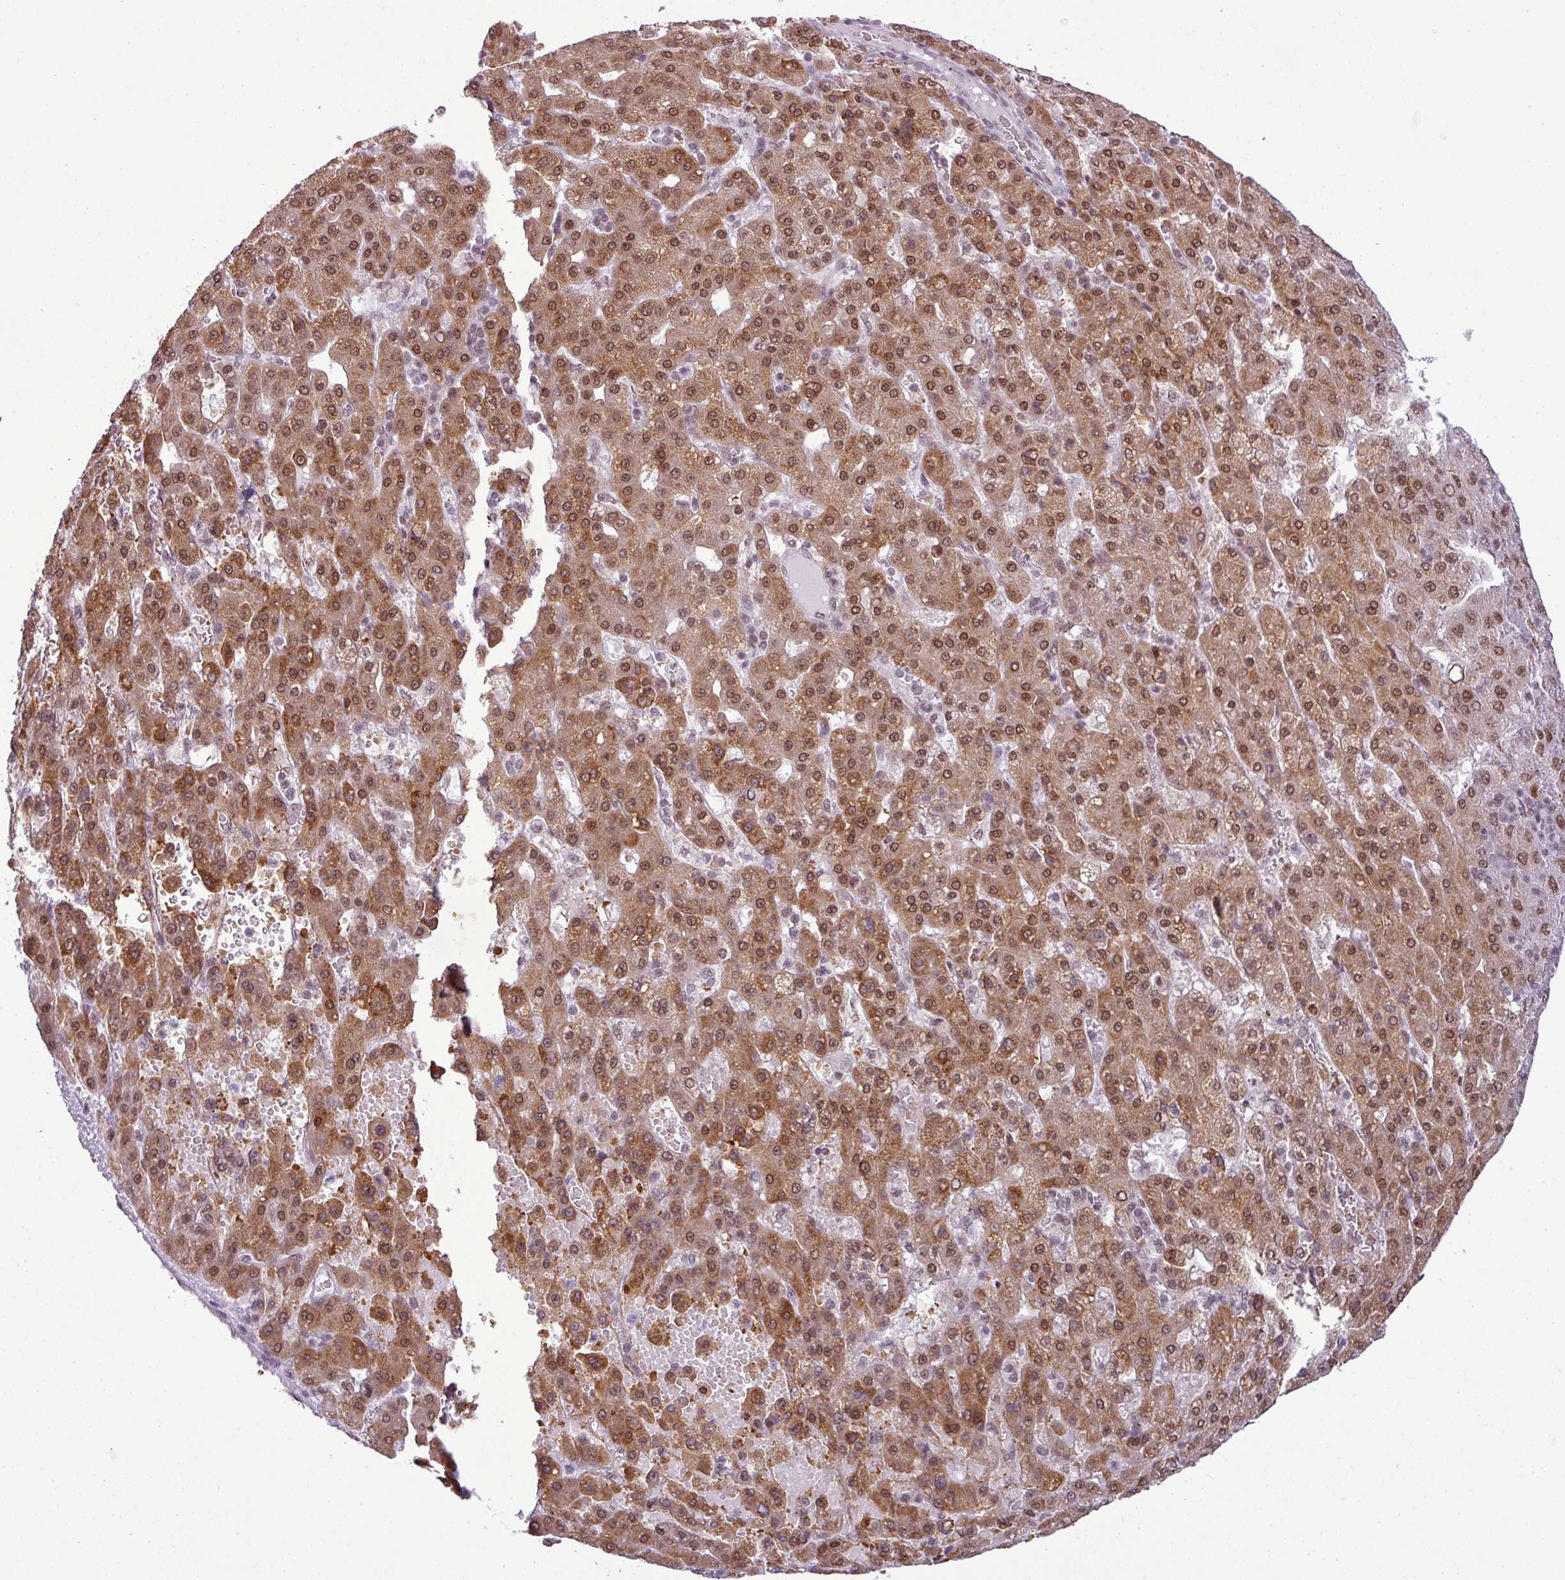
{"staining": {"intensity": "moderate", "quantity": ">75%", "location": "cytoplasmic/membranous,nuclear"}, "tissue": "liver cancer", "cell_type": "Tumor cells", "image_type": "cancer", "snomed": [{"axis": "morphology", "description": "Carcinoma, Hepatocellular, NOS"}, {"axis": "topography", "description": "Liver"}], "caption": "Liver cancer tissue displays moderate cytoplasmic/membranous and nuclear staining in about >75% of tumor cells (brown staining indicates protein expression, while blue staining denotes nuclei).", "gene": "ARL6IP4", "patient": {"sex": "male", "age": 65}}